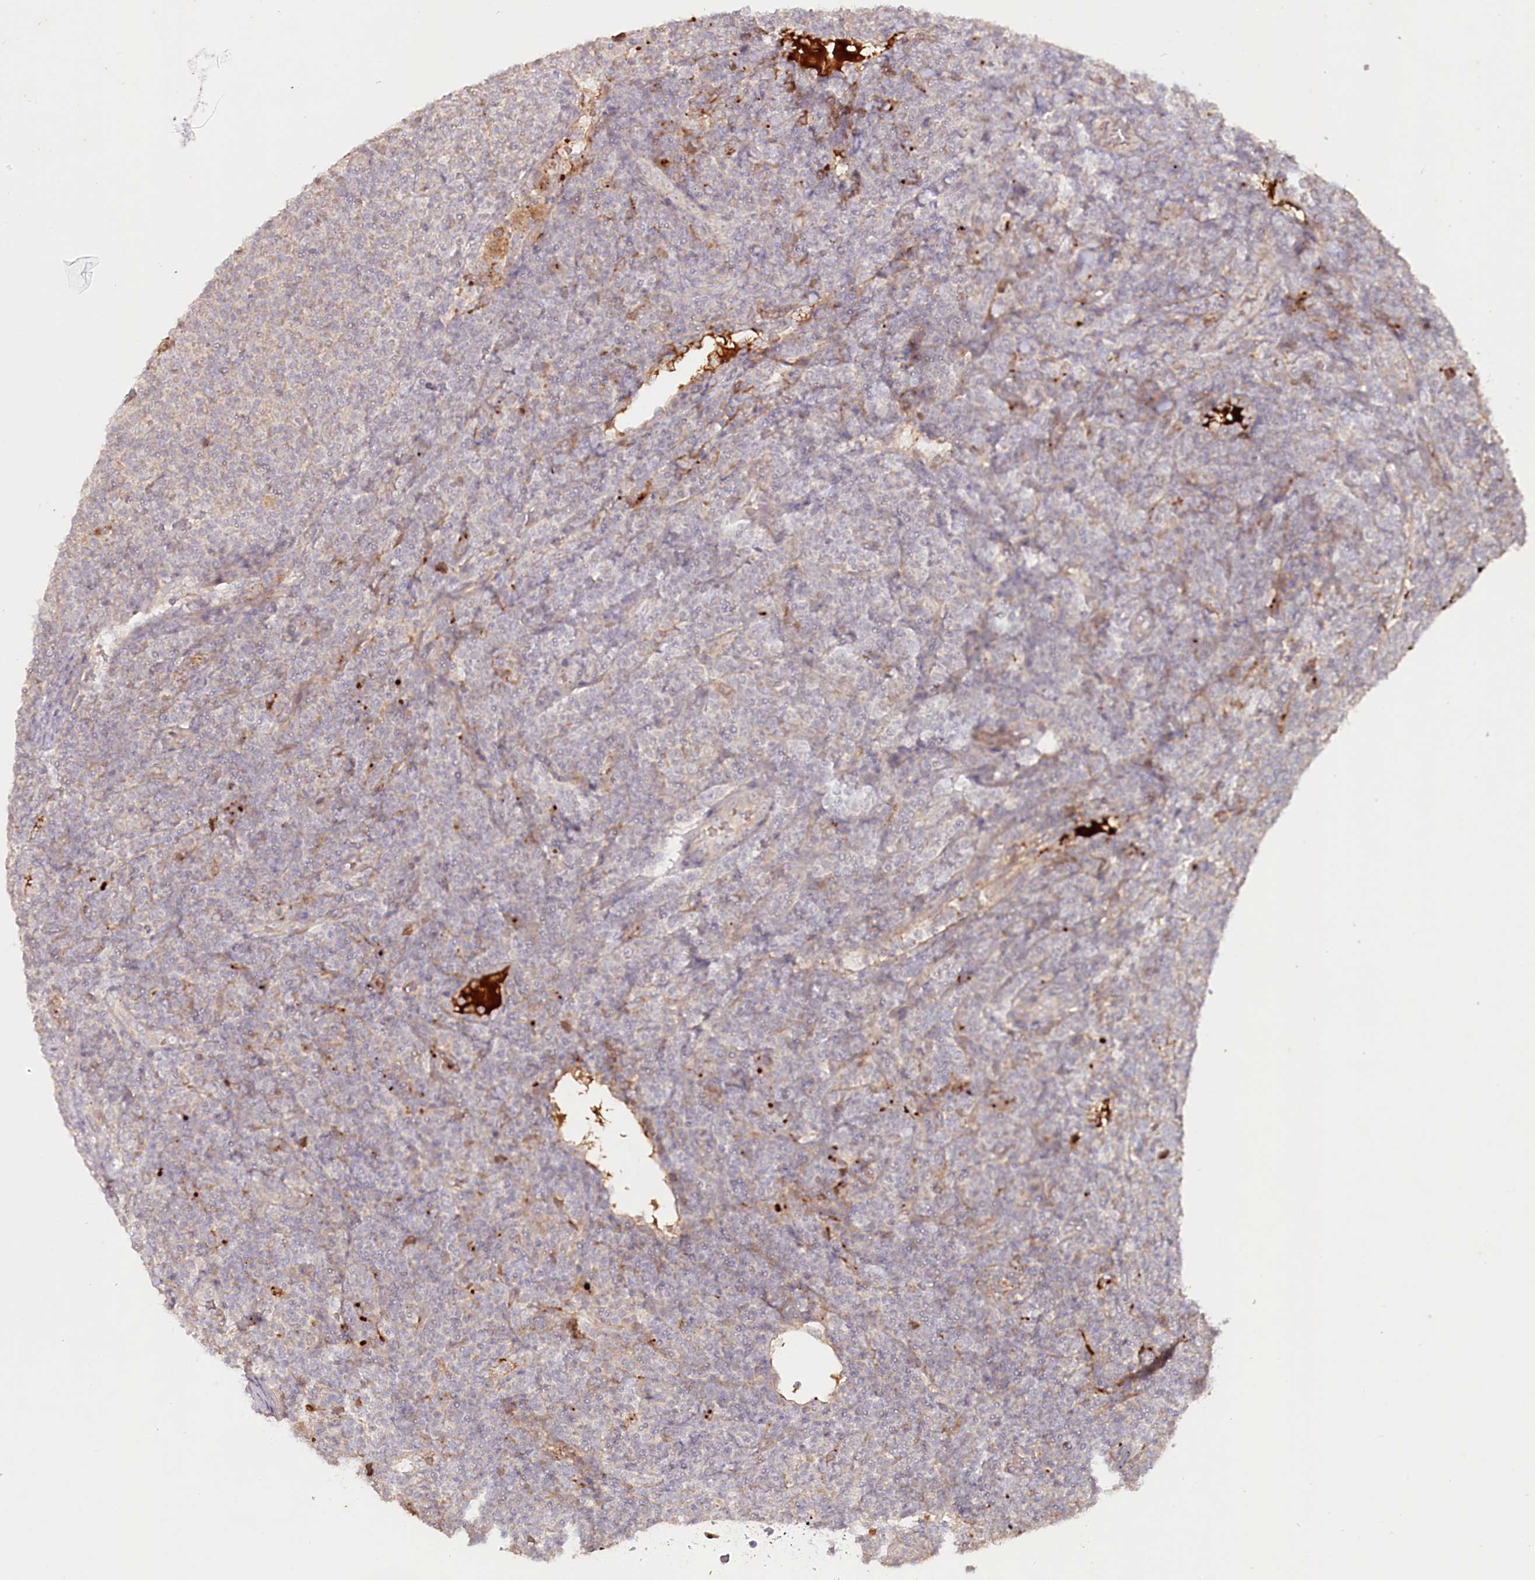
{"staining": {"intensity": "negative", "quantity": "none", "location": "none"}, "tissue": "lymphoma", "cell_type": "Tumor cells", "image_type": "cancer", "snomed": [{"axis": "morphology", "description": "Malignant lymphoma, non-Hodgkin's type, Low grade"}, {"axis": "topography", "description": "Lymph node"}], "caption": "DAB (3,3'-diaminobenzidine) immunohistochemical staining of human low-grade malignant lymphoma, non-Hodgkin's type demonstrates no significant positivity in tumor cells. (IHC, brightfield microscopy, high magnification).", "gene": "PSAPL1", "patient": {"sex": "male", "age": 66}}